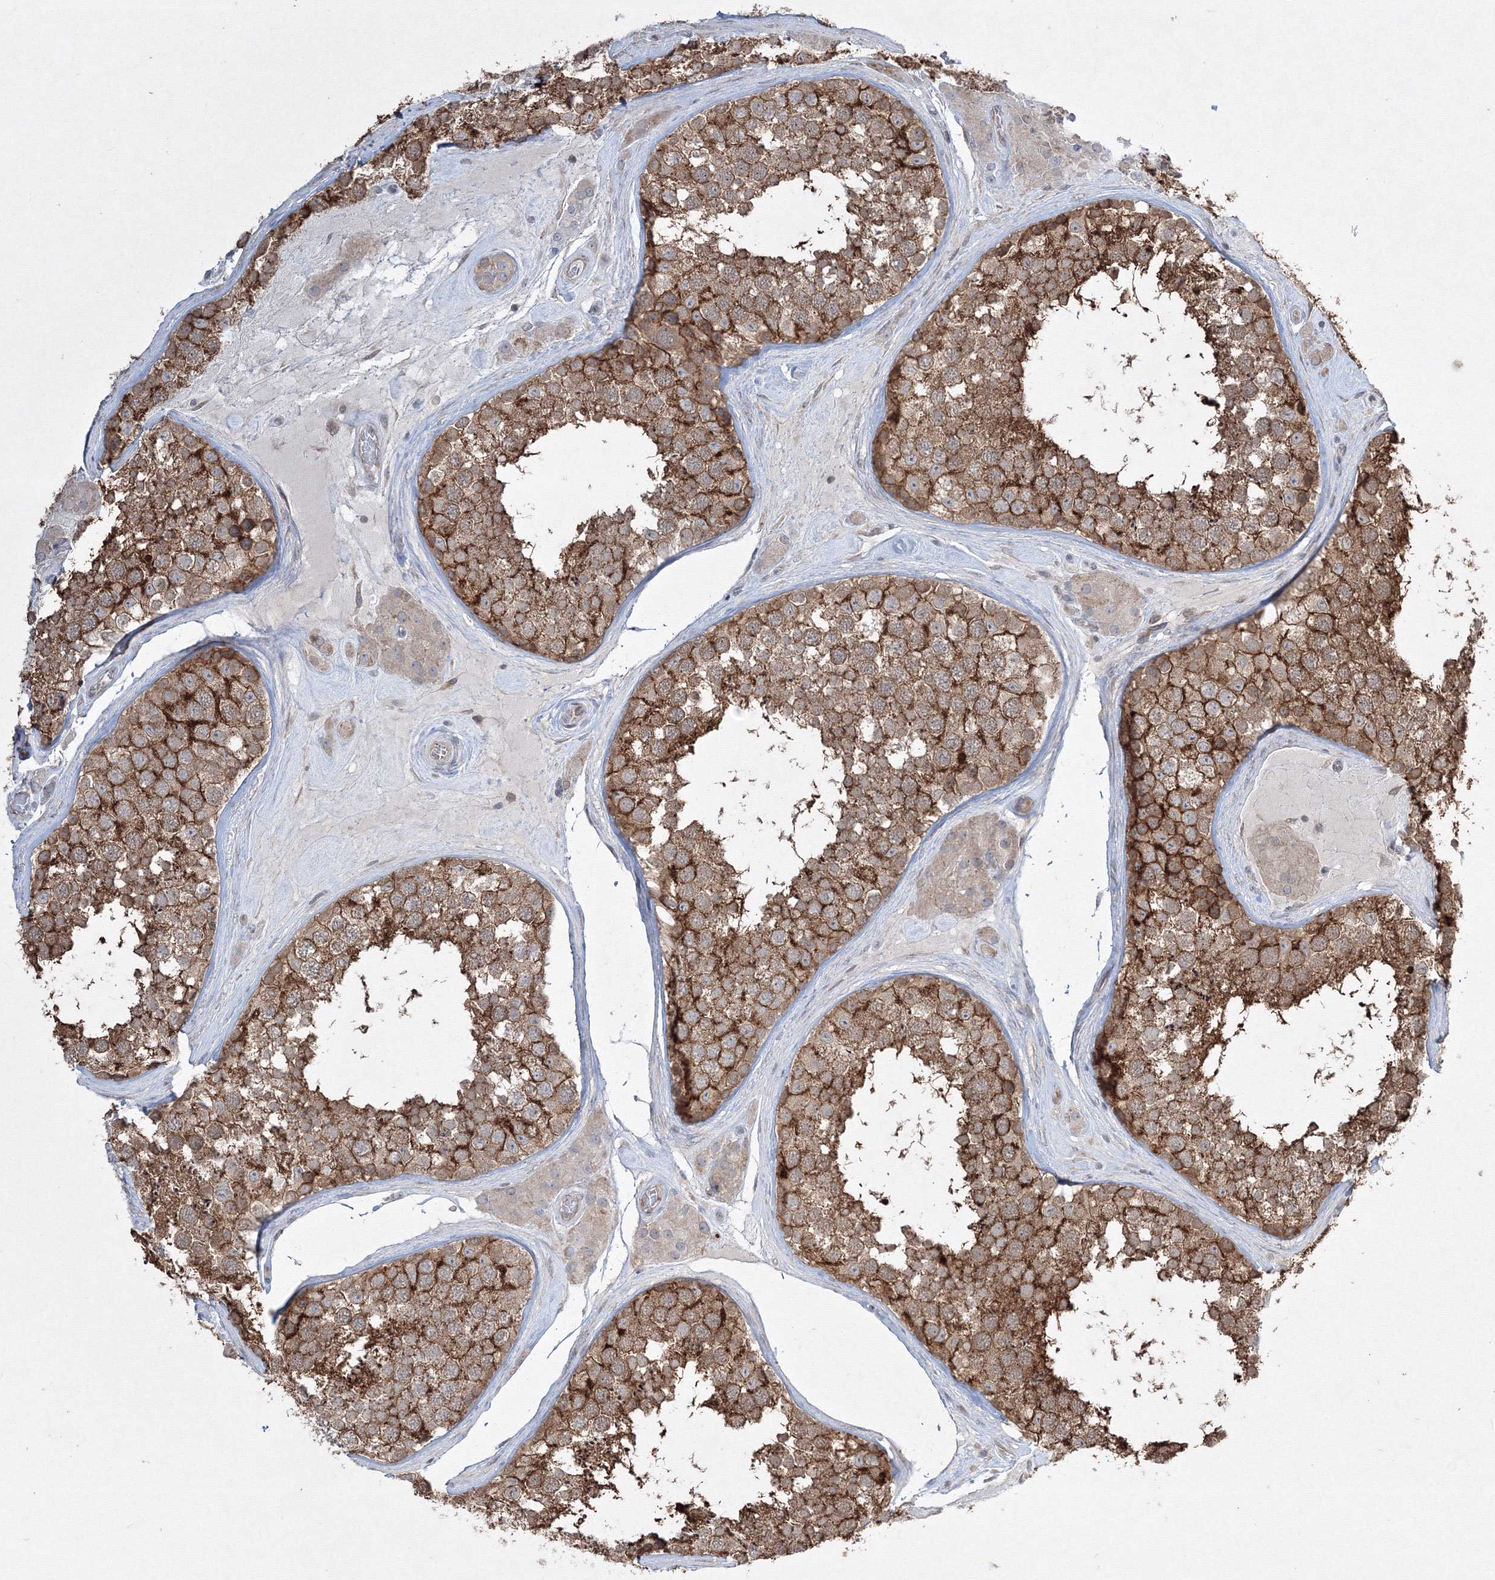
{"staining": {"intensity": "strong", "quantity": ">75%", "location": "cytoplasmic/membranous"}, "tissue": "testis", "cell_type": "Cells in seminiferous ducts", "image_type": "normal", "snomed": [{"axis": "morphology", "description": "Normal tissue, NOS"}, {"axis": "topography", "description": "Testis"}], "caption": "Cells in seminiferous ducts reveal high levels of strong cytoplasmic/membranous staining in about >75% of cells in benign human testis.", "gene": "FBXL8", "patient": {"sex": "male", "age": 46}}